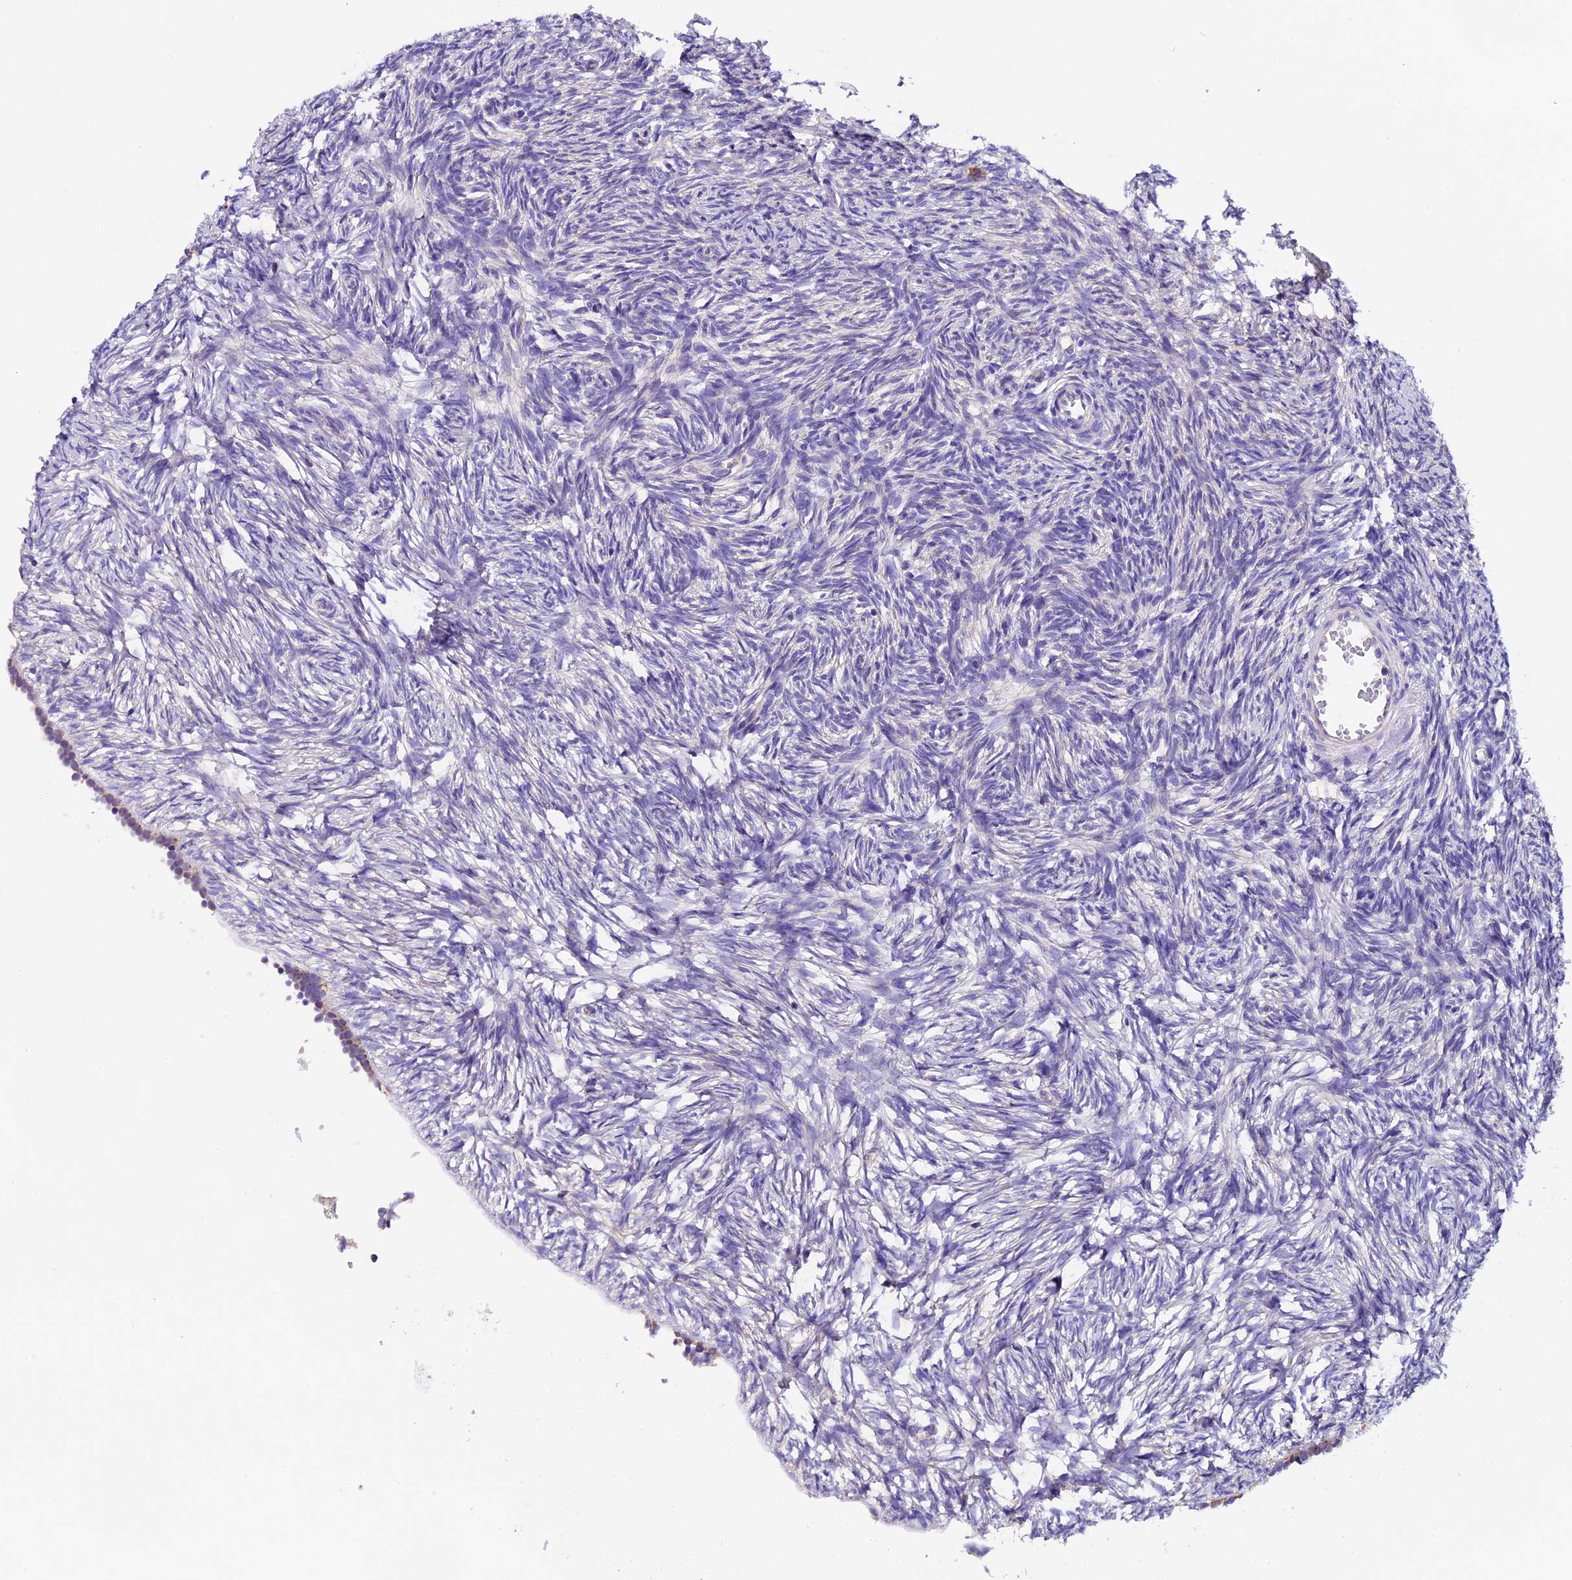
{"staining": {"intensity": "negative", "quantity": "none", "location": "none"}, "tissue": "ovary", "cell_type": "Ovarian stroma cells", "image_type": "normal", "snomed": [{"axis": "morphology", "description": "Normal tissue, NOS"}, {"axis": "topography", "description": "Ovary"}], "caption": "IHC of unremarkable ovary exhibits no expression in ovarian stroma cells.", "gene": "COMTD1", "patient": {"sex": "female", "age": 51}}